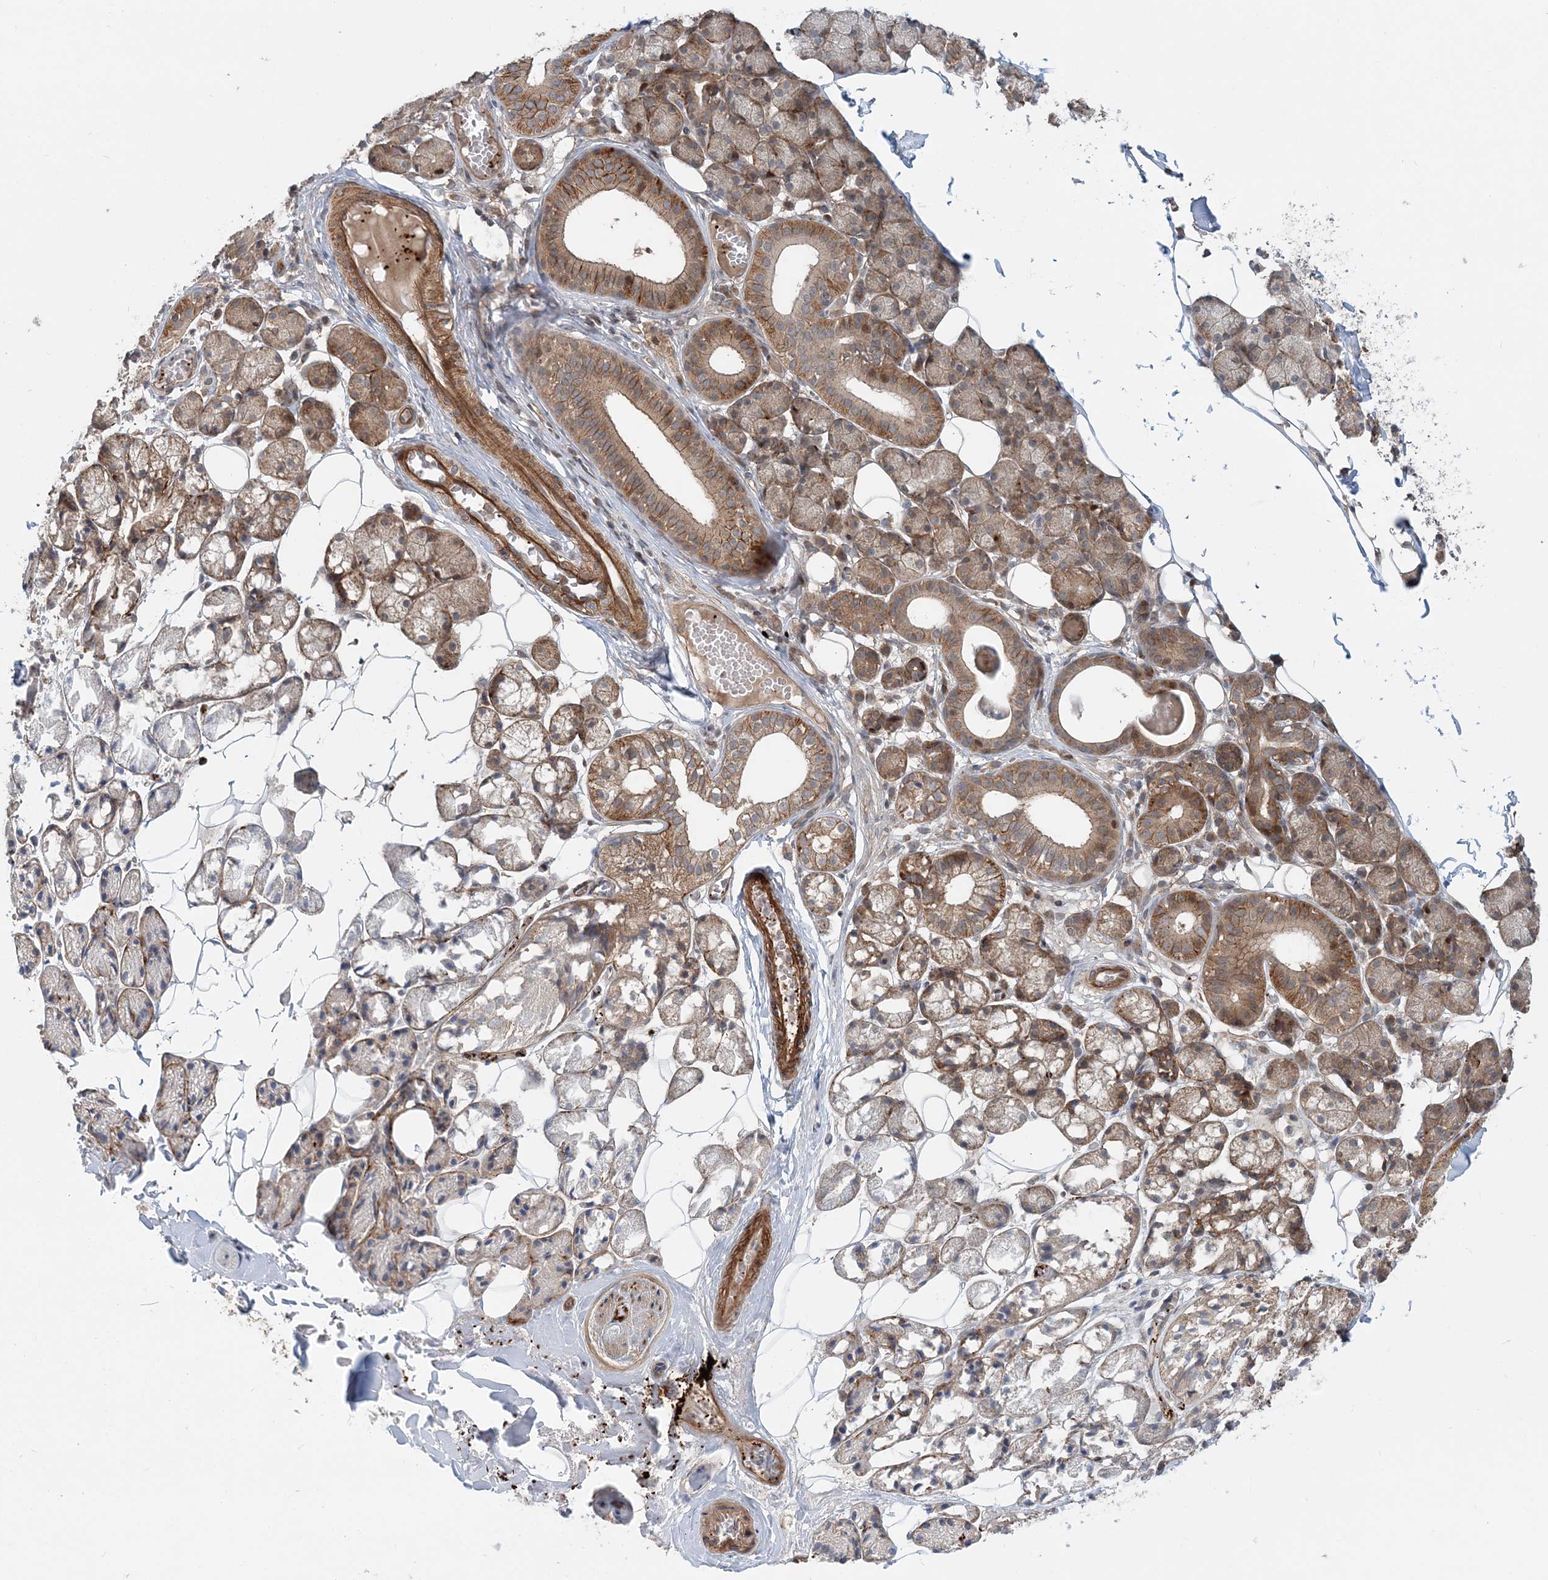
{"staining": {"intensity": "strong", "quantity": "25%-75%", "location": "cytoplasmic/membranous"}, "tissue": "salivary gland", "cell_type": "Glandular cells", "image_type": "normal", "snomed": [{"axis": "morphology", "description": "Normal tissue, NOS"}, {"axis": "topography", "description": "Salivary gland"}], "caption": "A photomicrograph showing strong cytoplasmic/membranous staining in approximately 25%-75% of glandular cells in unremarkable salivary gland, as visualized by brown immunohistochemical staining.", "gene": "GEMIN5", "patient": {"sex": "female", "age": 33}}